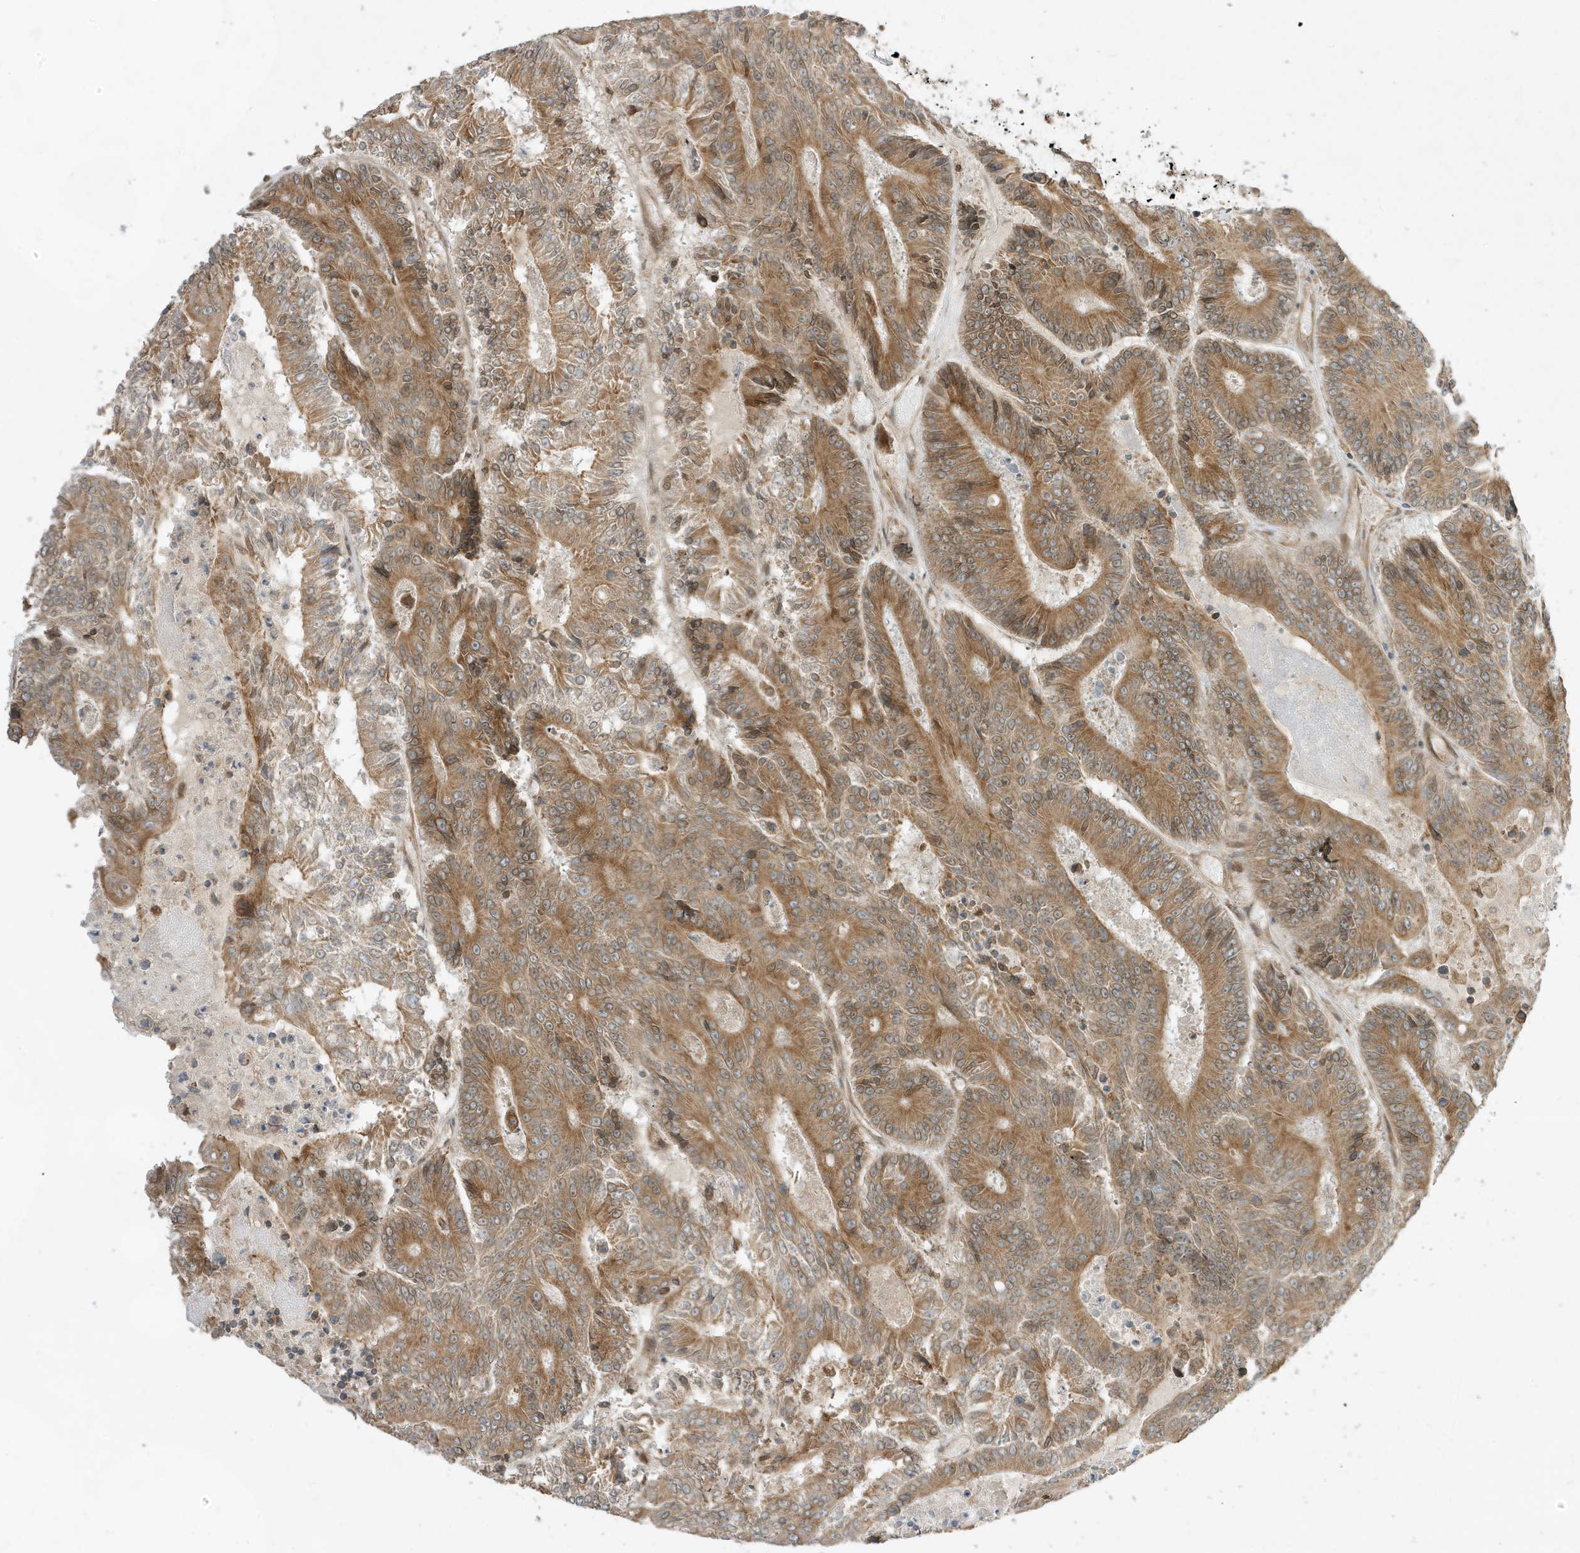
{"staining": {"intensity": "moderate", "quantity": ">75%", "location": "cytoplasmic/membranous"}, "tissue": "colorectal cancer", "cell_type": "Tumor cells", "image_type": "cancer", "snomed": [{"axis": "morphology", "description": "Adenocarcinoma, NOS"}, {"axis": "topography", "description": "Colon"}], "caption": "Immunohistochemical staining of human adenocarcinoma (colorectal) demonstrates moderate cytoplasmic/membranous protein expression in about >75% of tumor cells.", "gene": "SCARF2", "patient": {"sex": "male", "age": 83}}